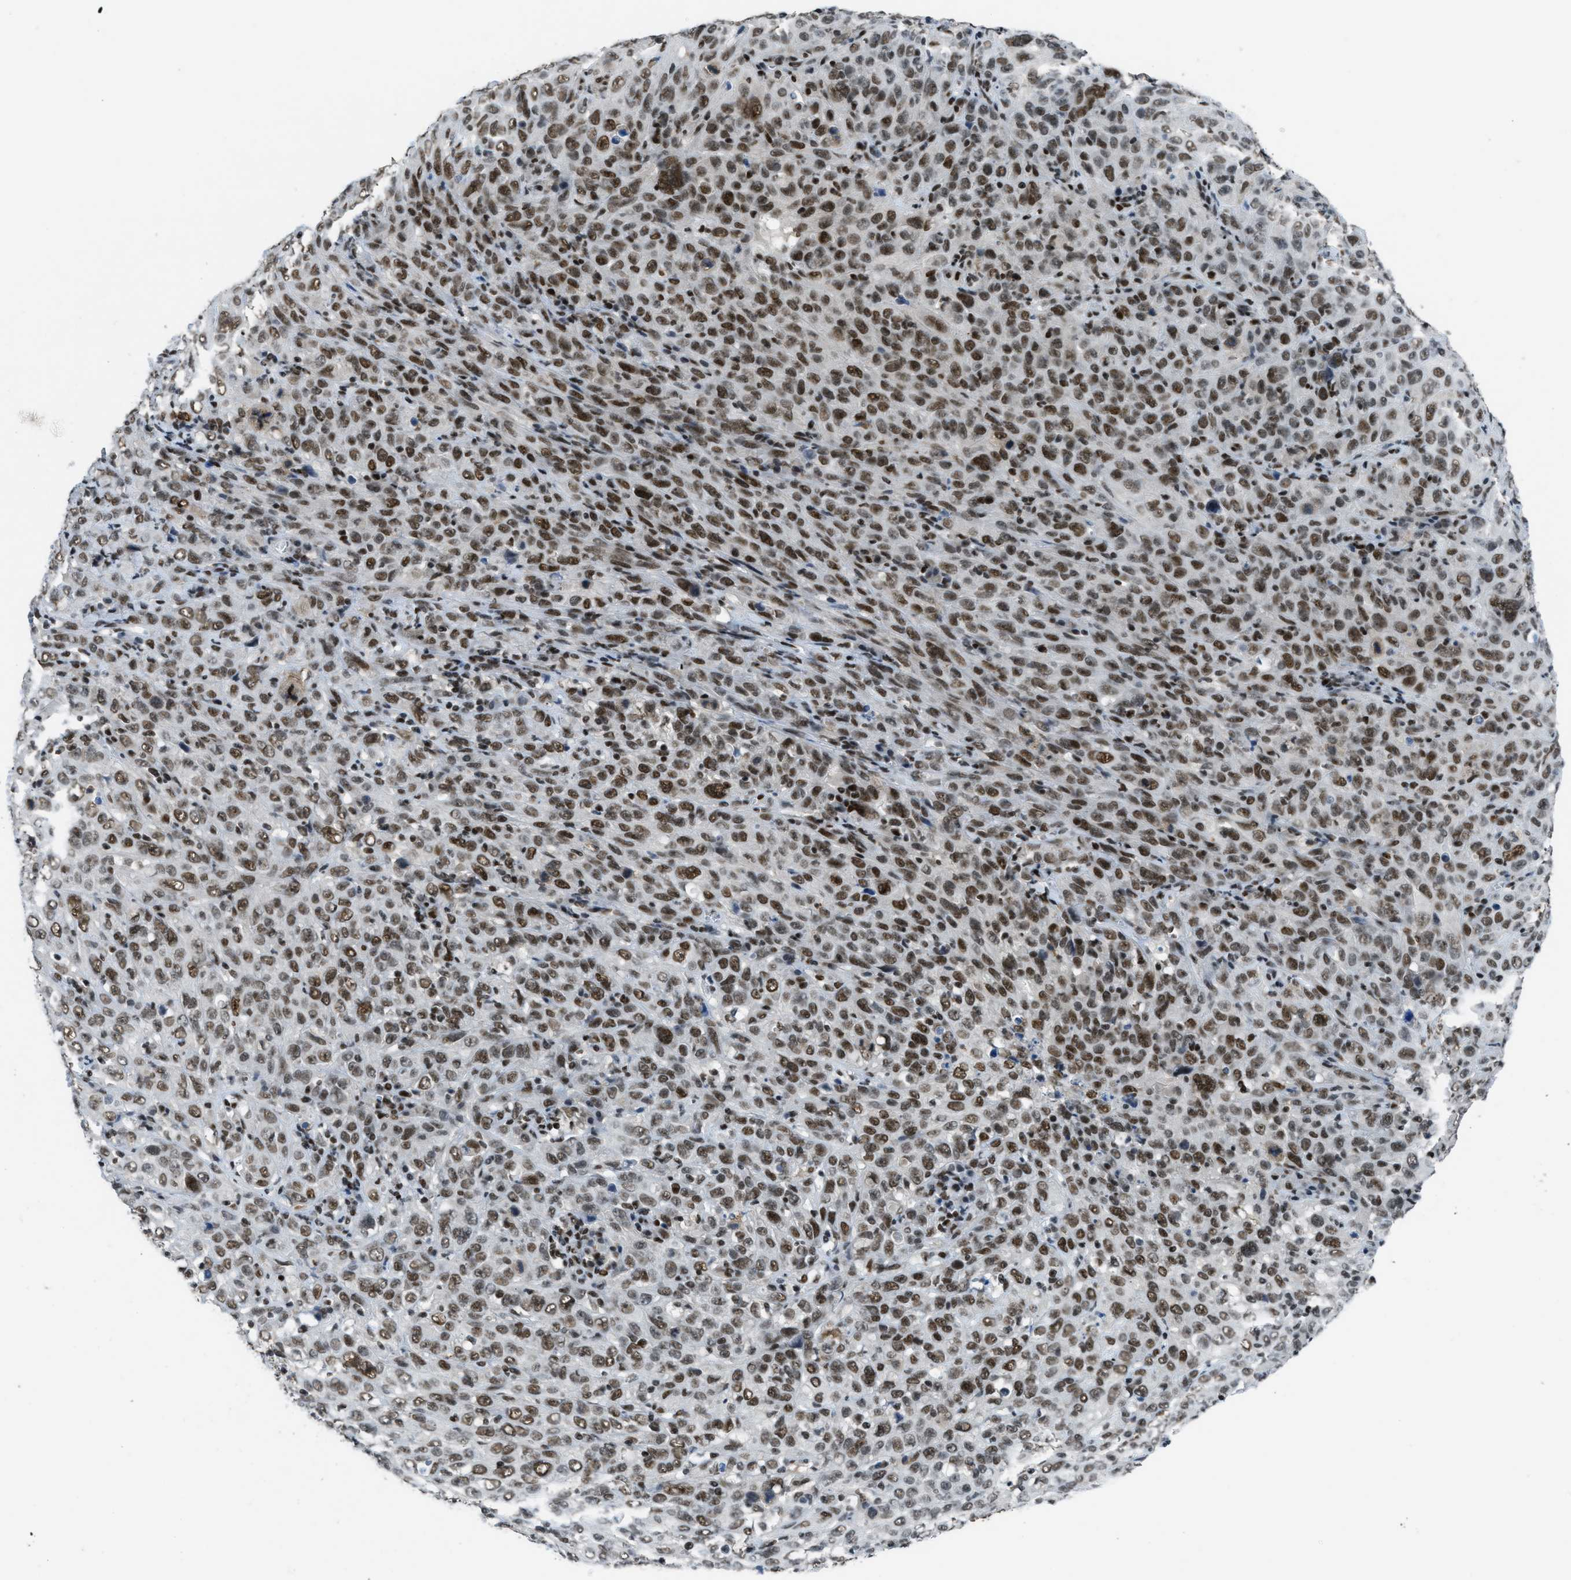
{"staining": {"intensity": "moderate", "quantity": ">75%", "location": "nuclear"}, "tissue": "cervical cancer", "cell_type": "Tumor cells", "image_type": "cancer", "snomed": [{"axis": "morphology", "description": "Squamous cell carcinoma, NOS"}, {"axis": "topography", "description": "Cervix"}], "caption": "Immunohistochemical staining of cervical squamous cell carcinoma displays medium levels of moderate nuclear protein expression in approximately >75% of tumor cells.", "gene": "GATAD2B", "patient": {"sex": "female", "age": 46}}